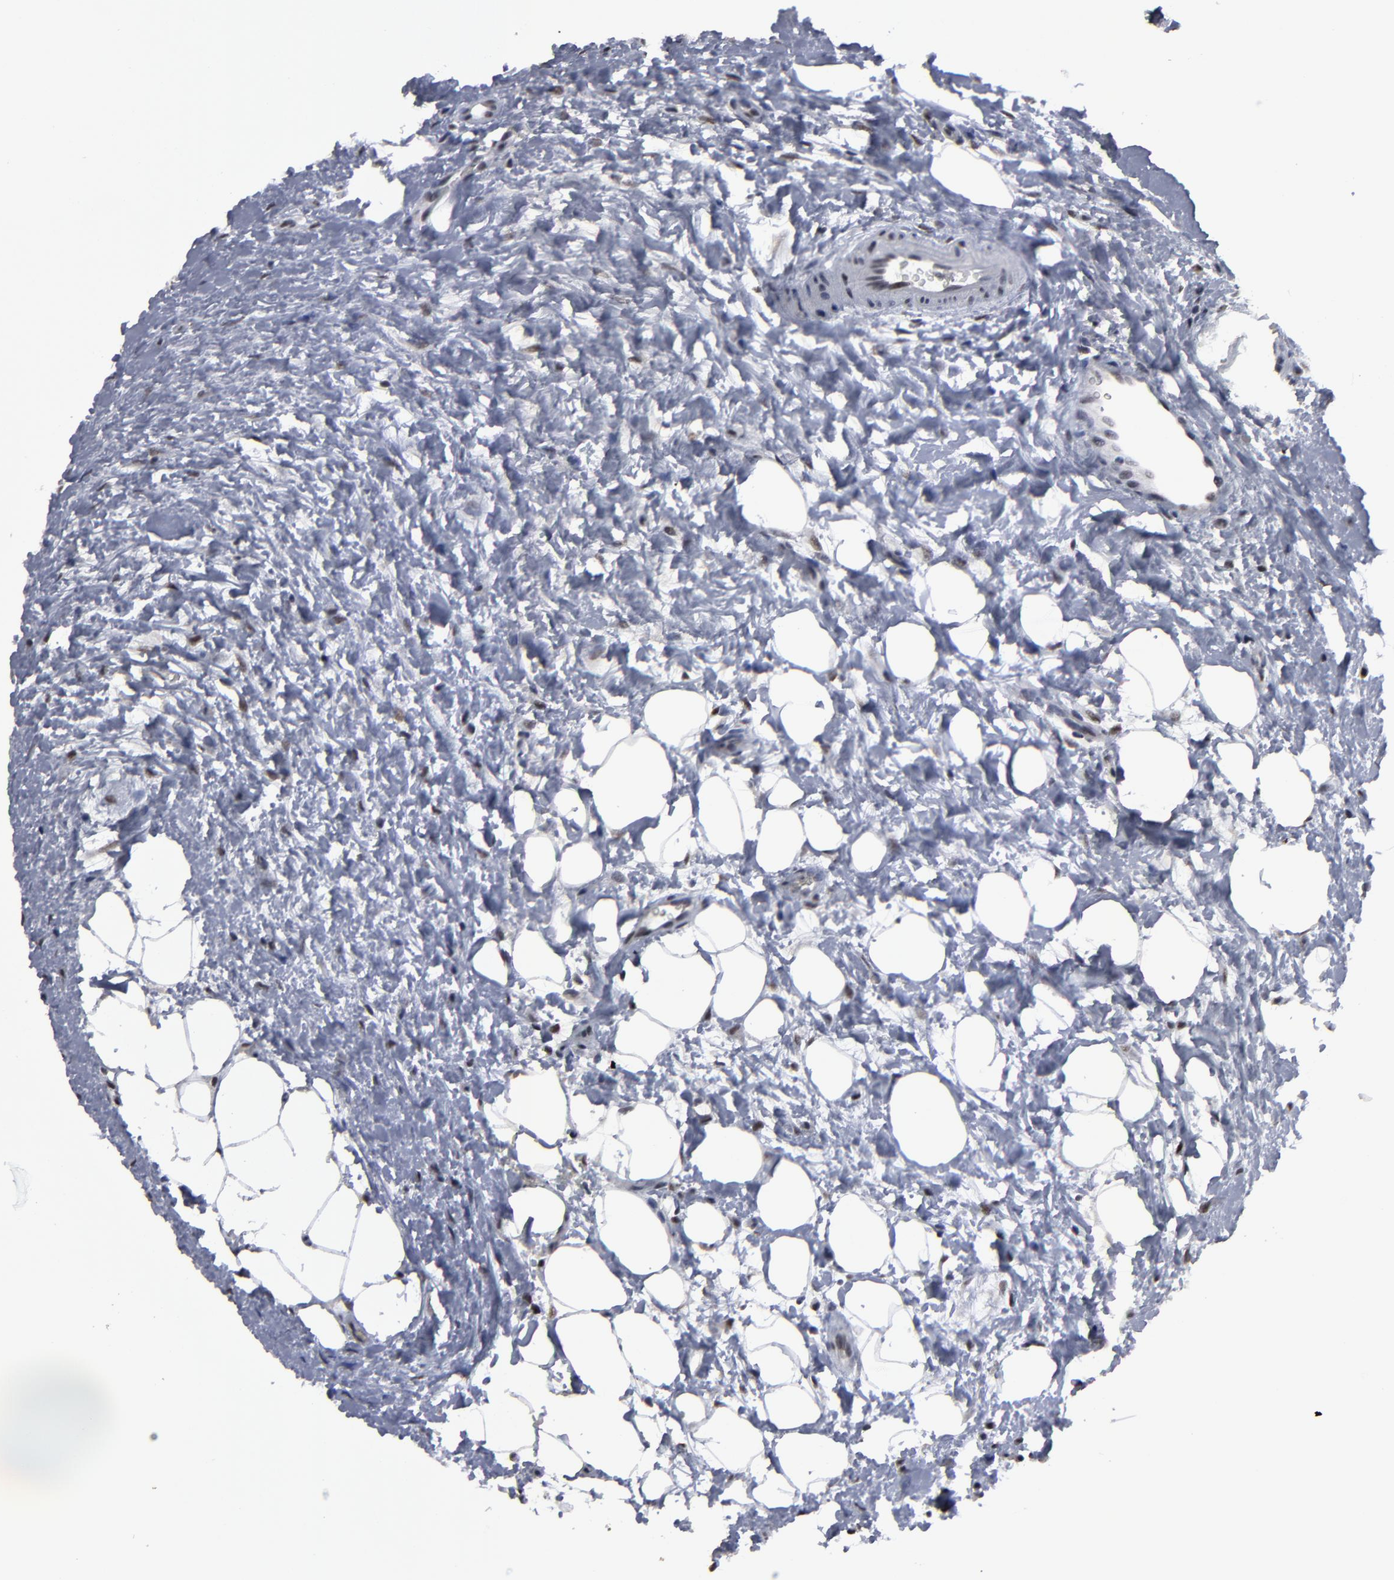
{"staining": {"intensity": "moderate", "quantity": "<25%", "location": "nuclear"}, "tissue": "lymphoma", "cell_type": "Tumor cells", "image_type": "cancer", "snomed": [{"axis": "morphology", "description": "Malignant lymphoma, non-Hodgkin's type, Low grade"}, {"axis": "topography", "description": "Lymph node"}], "caption": "Immunohistochemistry micrograph of malignant lymphoma, non-Hodgkin's type (low-grade) stained for a protein (brown), which exhibits low levels of moderate nuclear positivity in approximately <25% of tumor cells.", "gene": "SSRP1", "patient": {"sex": "female", "age": 76}}